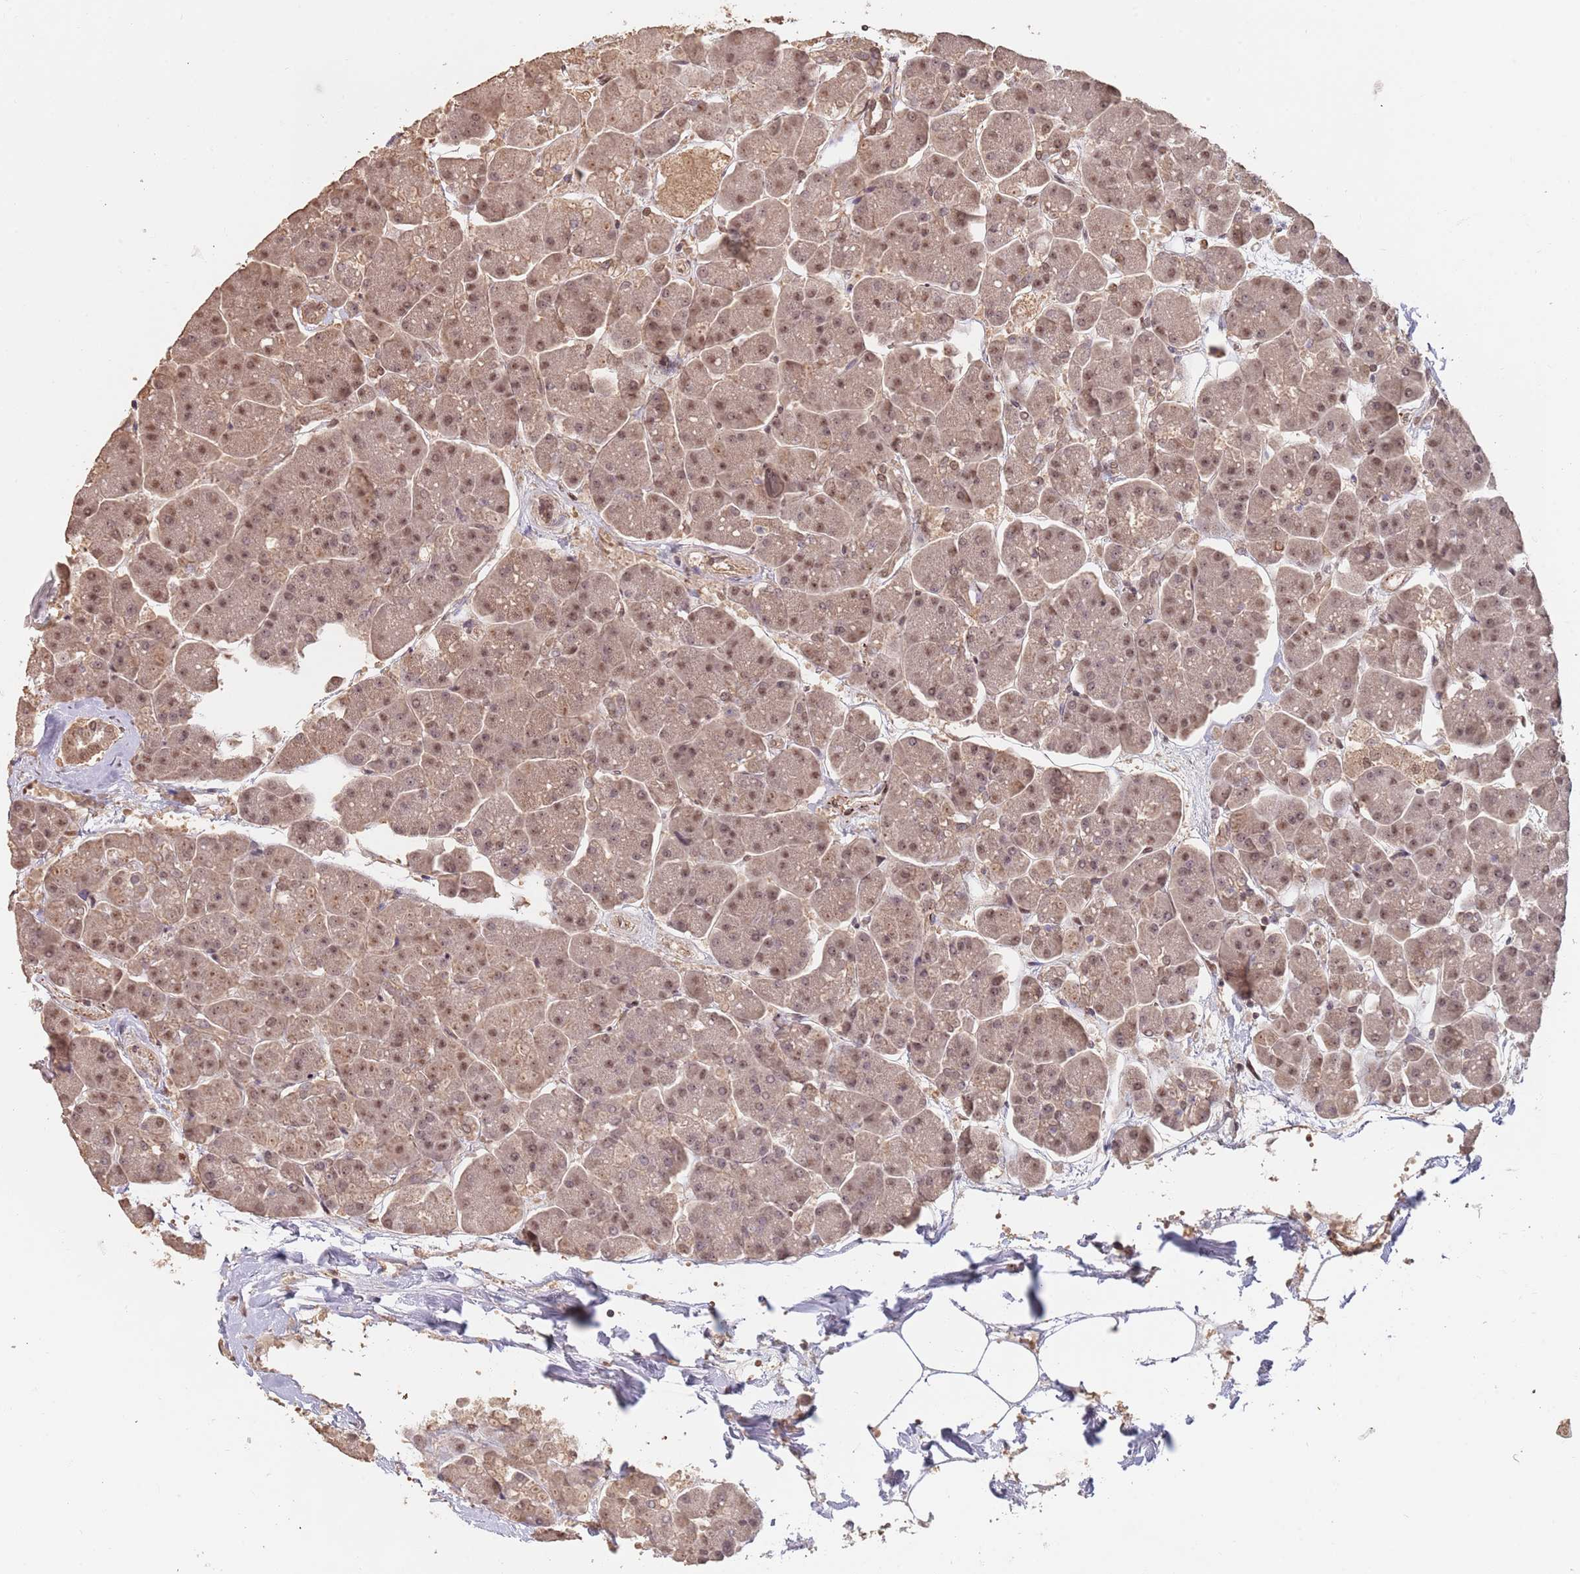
{"staining": {"intensity": "moderate", "quantity": ">75%", "location": "cytoplasmic/membranous,nuclear"}, "tissue": "pancreas", "cell_type": "Exocrine glandular cells", "image_type": "normal", "snomed": [{"axis": "morphology", "description": "Normal tissue, NOS"}, {"axis": "topography", "description": "Pancreas"}, {"axis": "topography", "description": "Peripheral nerve tissue"}], "caption": "The micrograph reveals staining of benign pancreas, revealing moderate cytoplasmic/membranous,nuclear protein staining (brown color) within exocrine glandular cells. (DAB (3,3'-diaminobenzidine) IHC with brightfield microscopy, high magnification).", "gene": "RFXANK", "patient": {"sex": "male", "age": 54}}